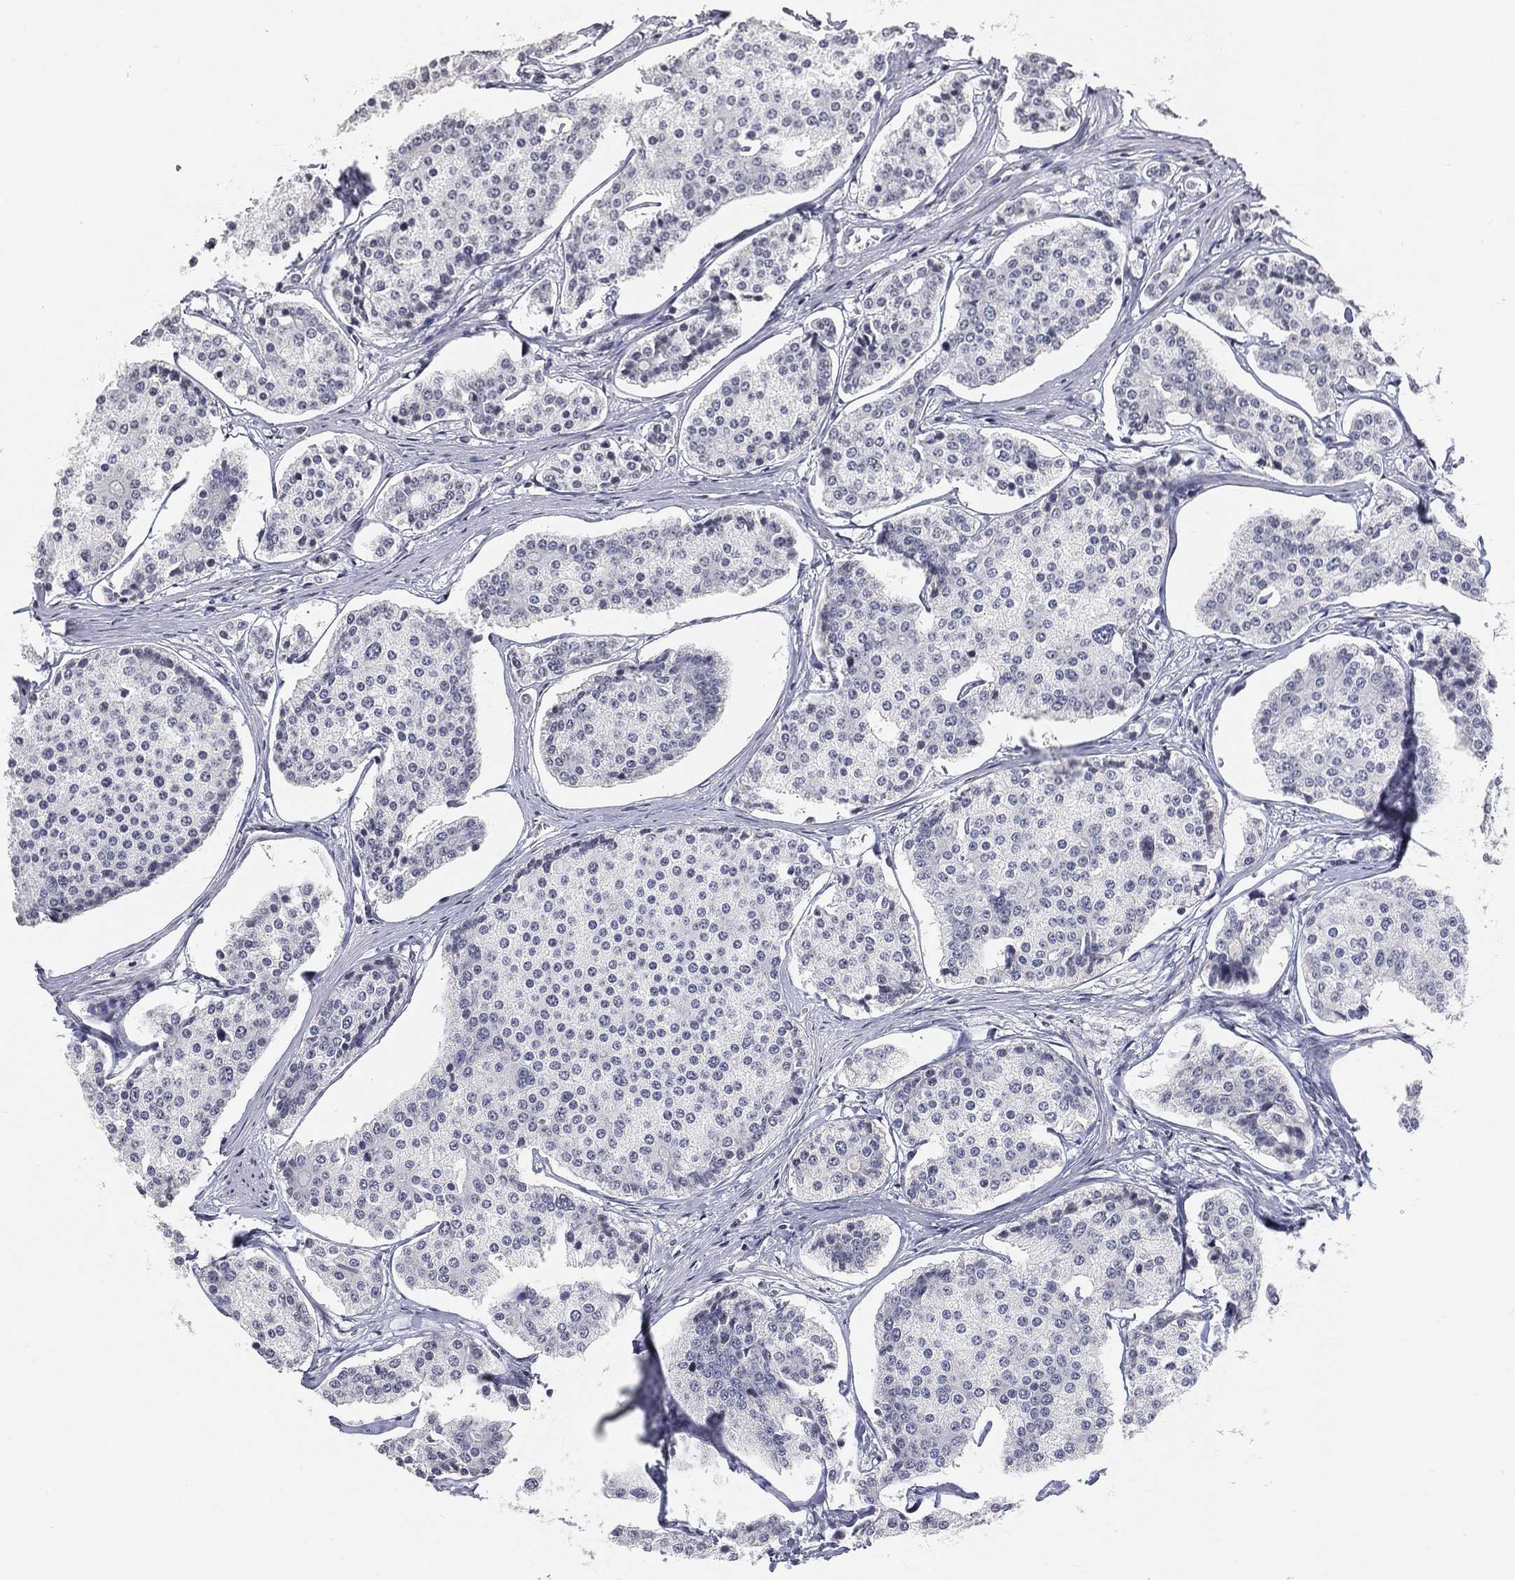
{"staining": {"intensity": "negative", "quantity": "none", "location": "none"}, "tissue": "carcinoid", "cell_type": "Tumor cells", "image_type": "cancer", "snomed": [{"axis": "morphology", "description": "Carcinoid, malignant, NOS"}, {"axis": "topography", "description": "Small intestine"}], "caption": "High power microscopy micrograph of an IHC image of carcinoid, revealing no significant staining in tumor cells.", "gene": "ARG1", "patient": {"sex": "female", "age": 65}}